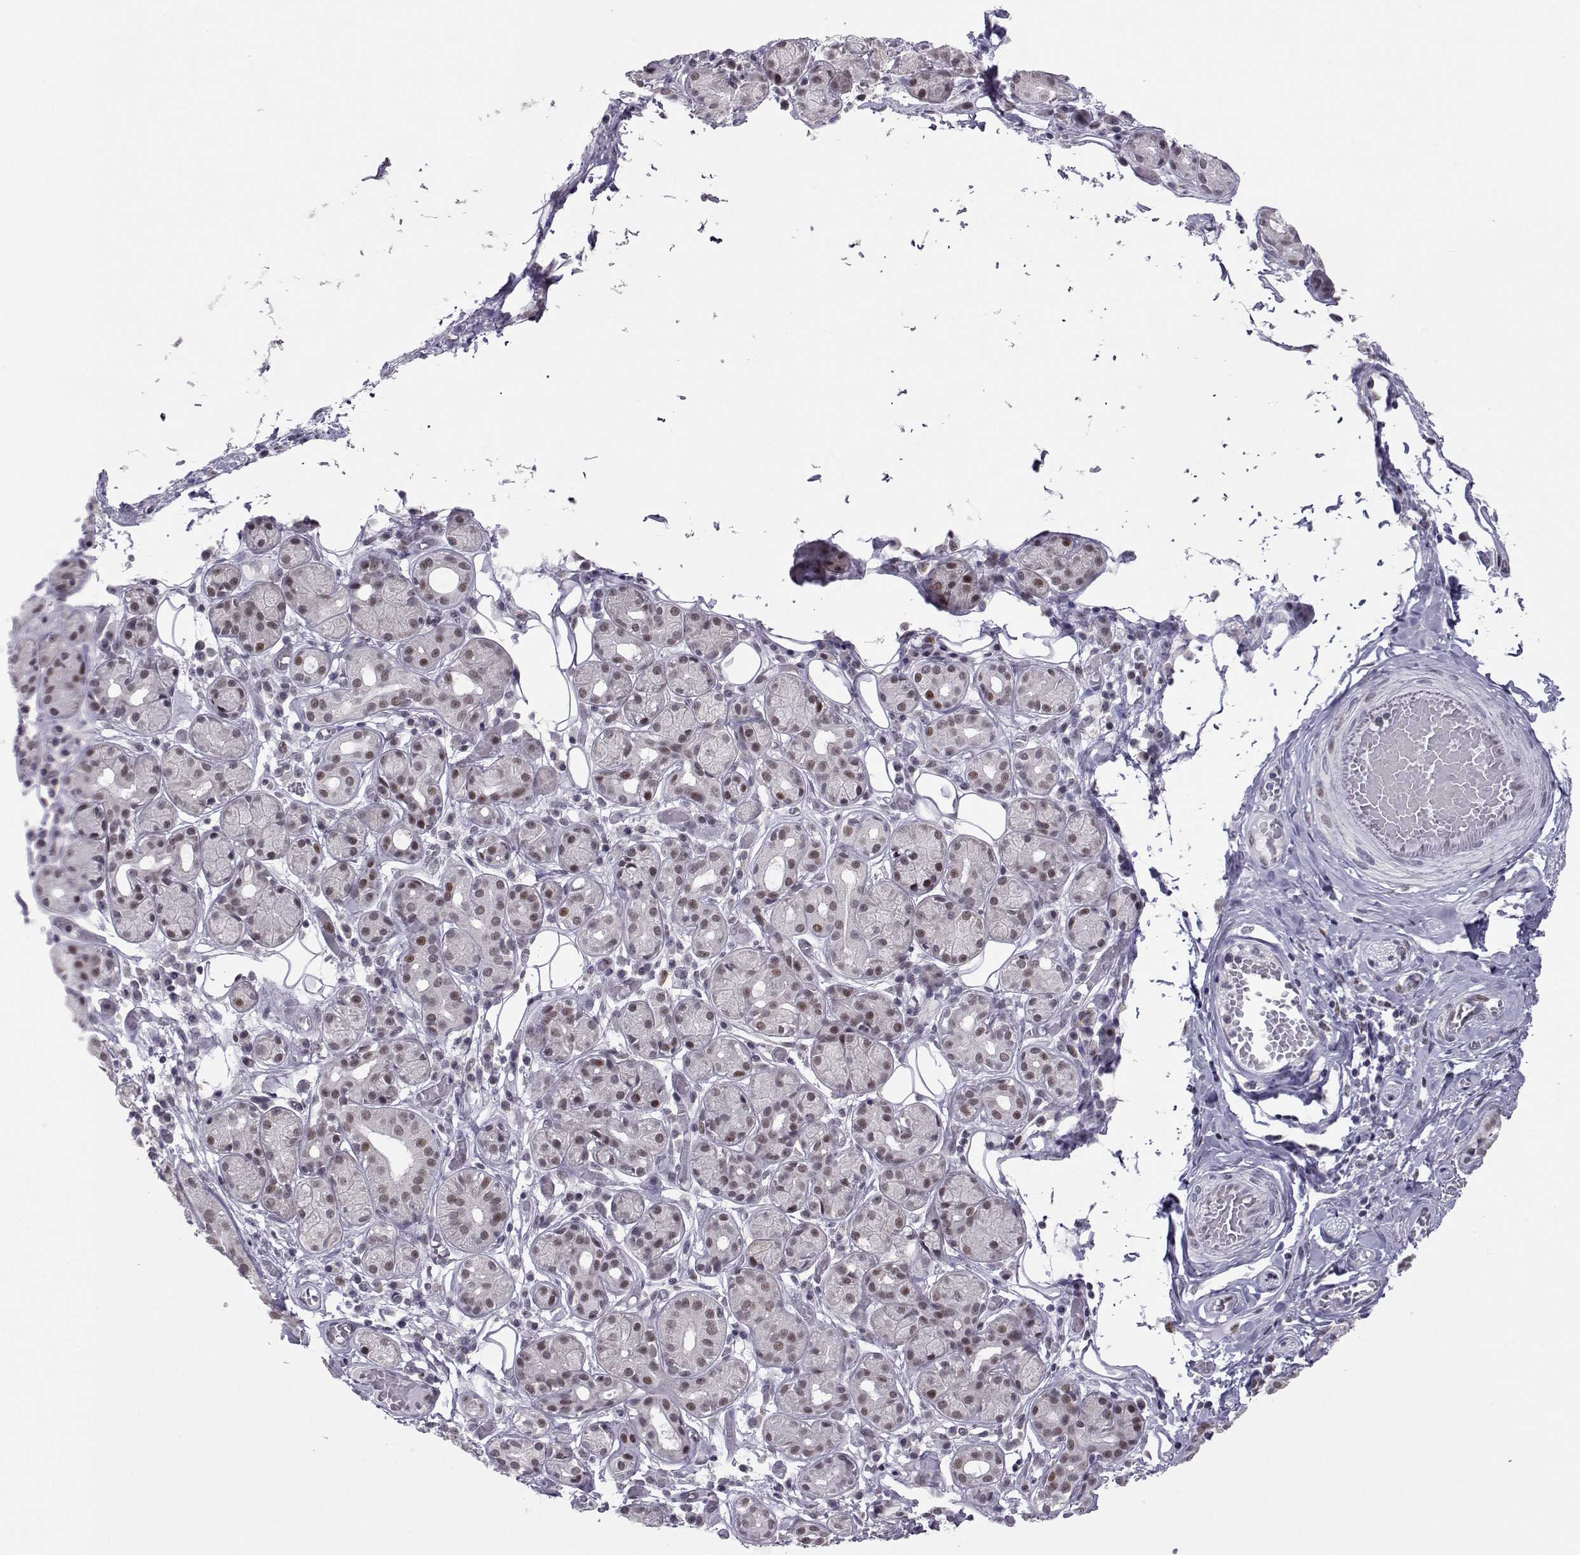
{"staining": {"intensity": "moderate", "quantity": "<25%", "location": "nuclear"}, "tissue": "salivary gland", "cell_type": "Glandular cells", "image_type": "normal", "snomed": [{"axis": "morphology", "description": "Normal tissue, NOS"}, {"axis": "topography", "description": "Salivary gland"}, {"axis": "topography", "description": "Peripheral nerve tissue"}], "caption": "Immunohistochemistry (IHC) (DAB (3,3'-diaminobenzidine)) staining of normal salivary gland demonstrates moderate nuclear protein staining in about <25% of glandular cells.", "gene": "SIX6", "patient": {"sex": "male", "age": 71}}